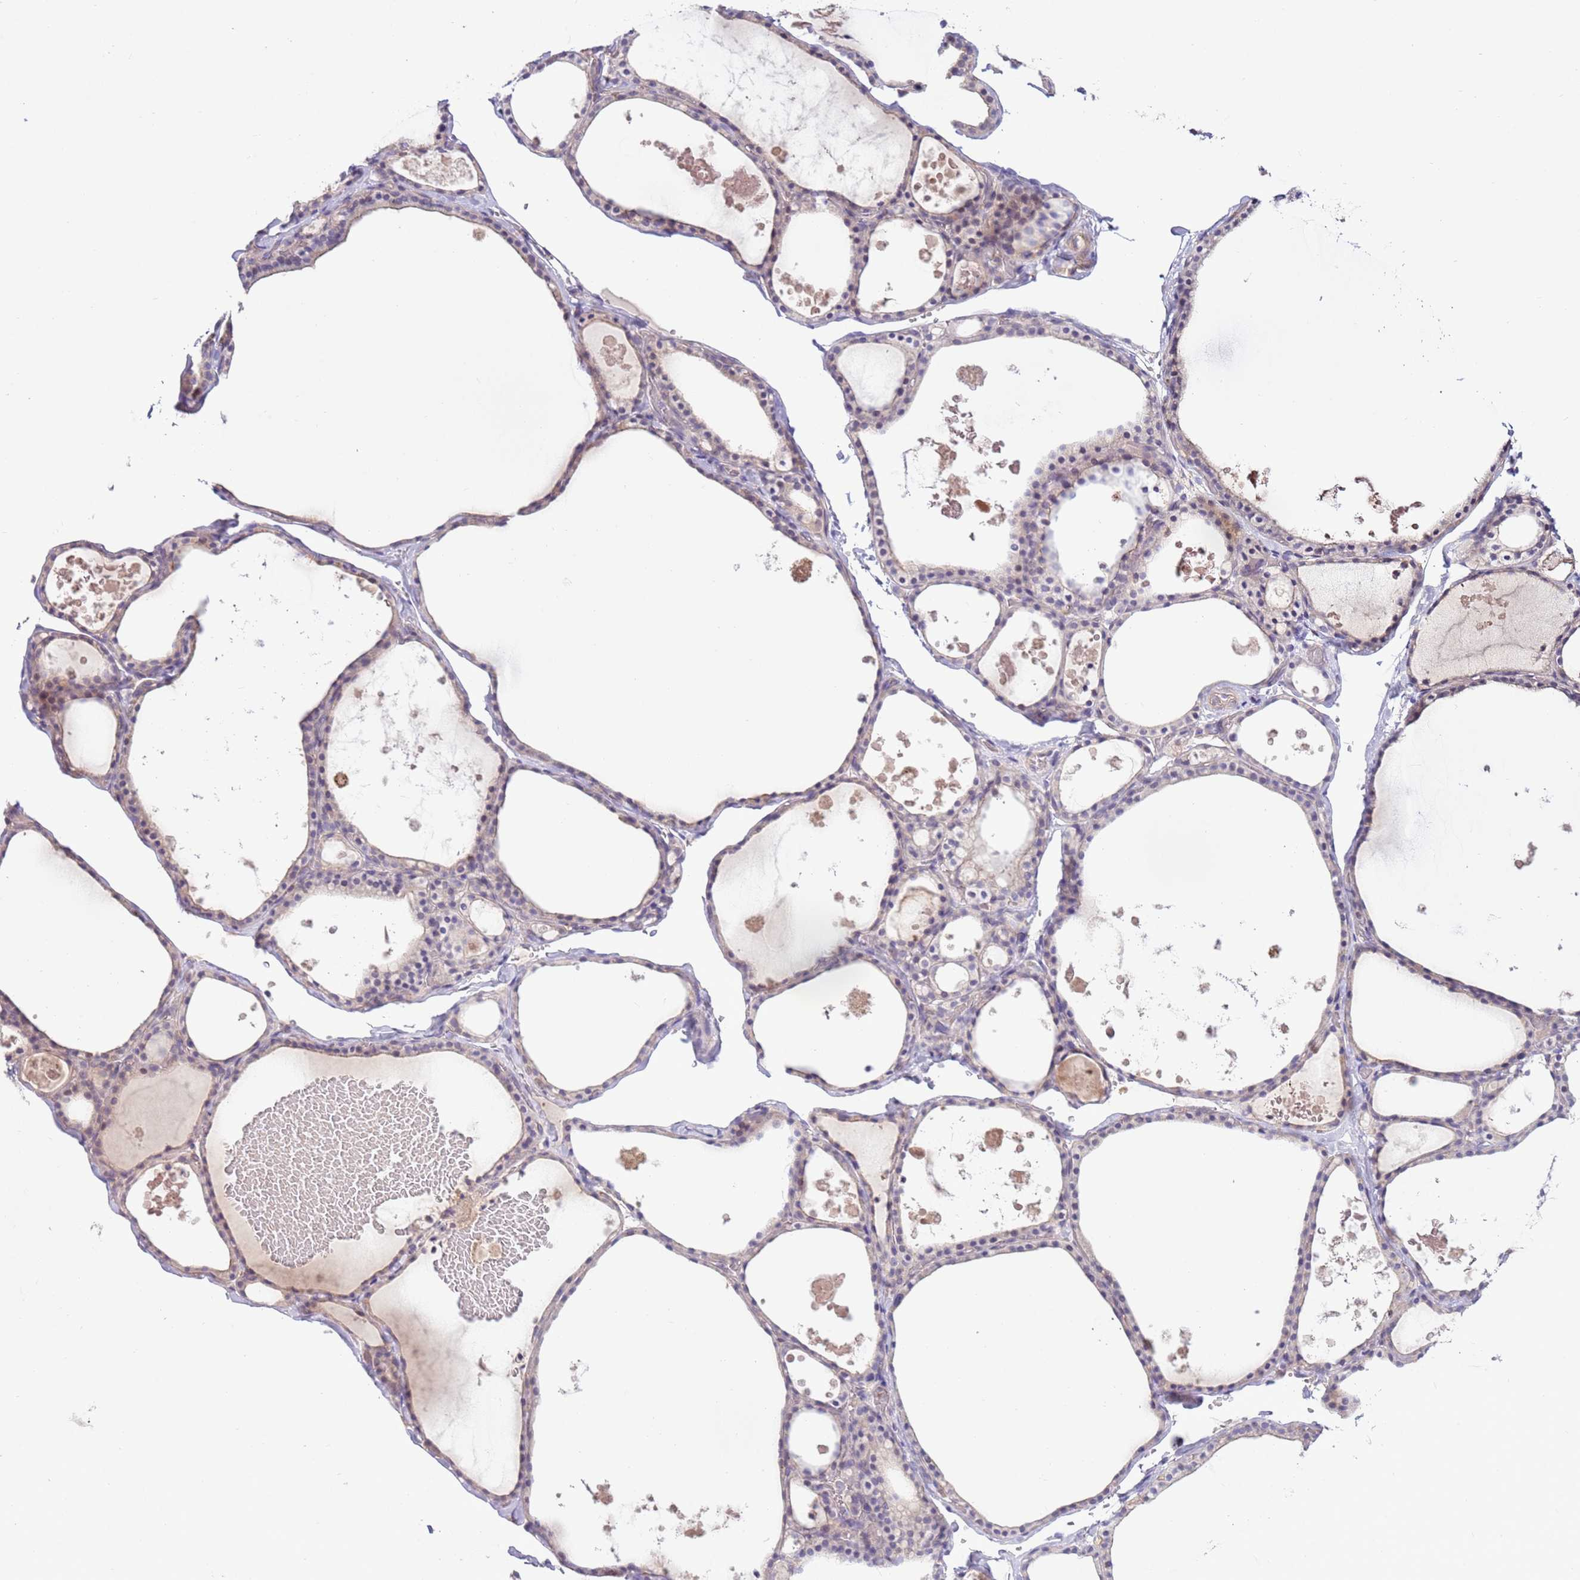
{"staining": {"intensity": "negative", "quantity": "none", "location": "none"}, "tissue": "thyroid gland", "cell_type": "Glandular cells", "image_type": "normal", "snomed": [{"axis": "morphology", "description": "Normal tissue, NOS"}, {"axis": "topography", "description": "Thyroid gland"}], "caption": "A photomicrograph of human thyroid gland is negative for staining in glandular cells. (DAB IHC, high magnification).", "gene": "EVA1B", "patient": {"sex": "male", "age": 56}}